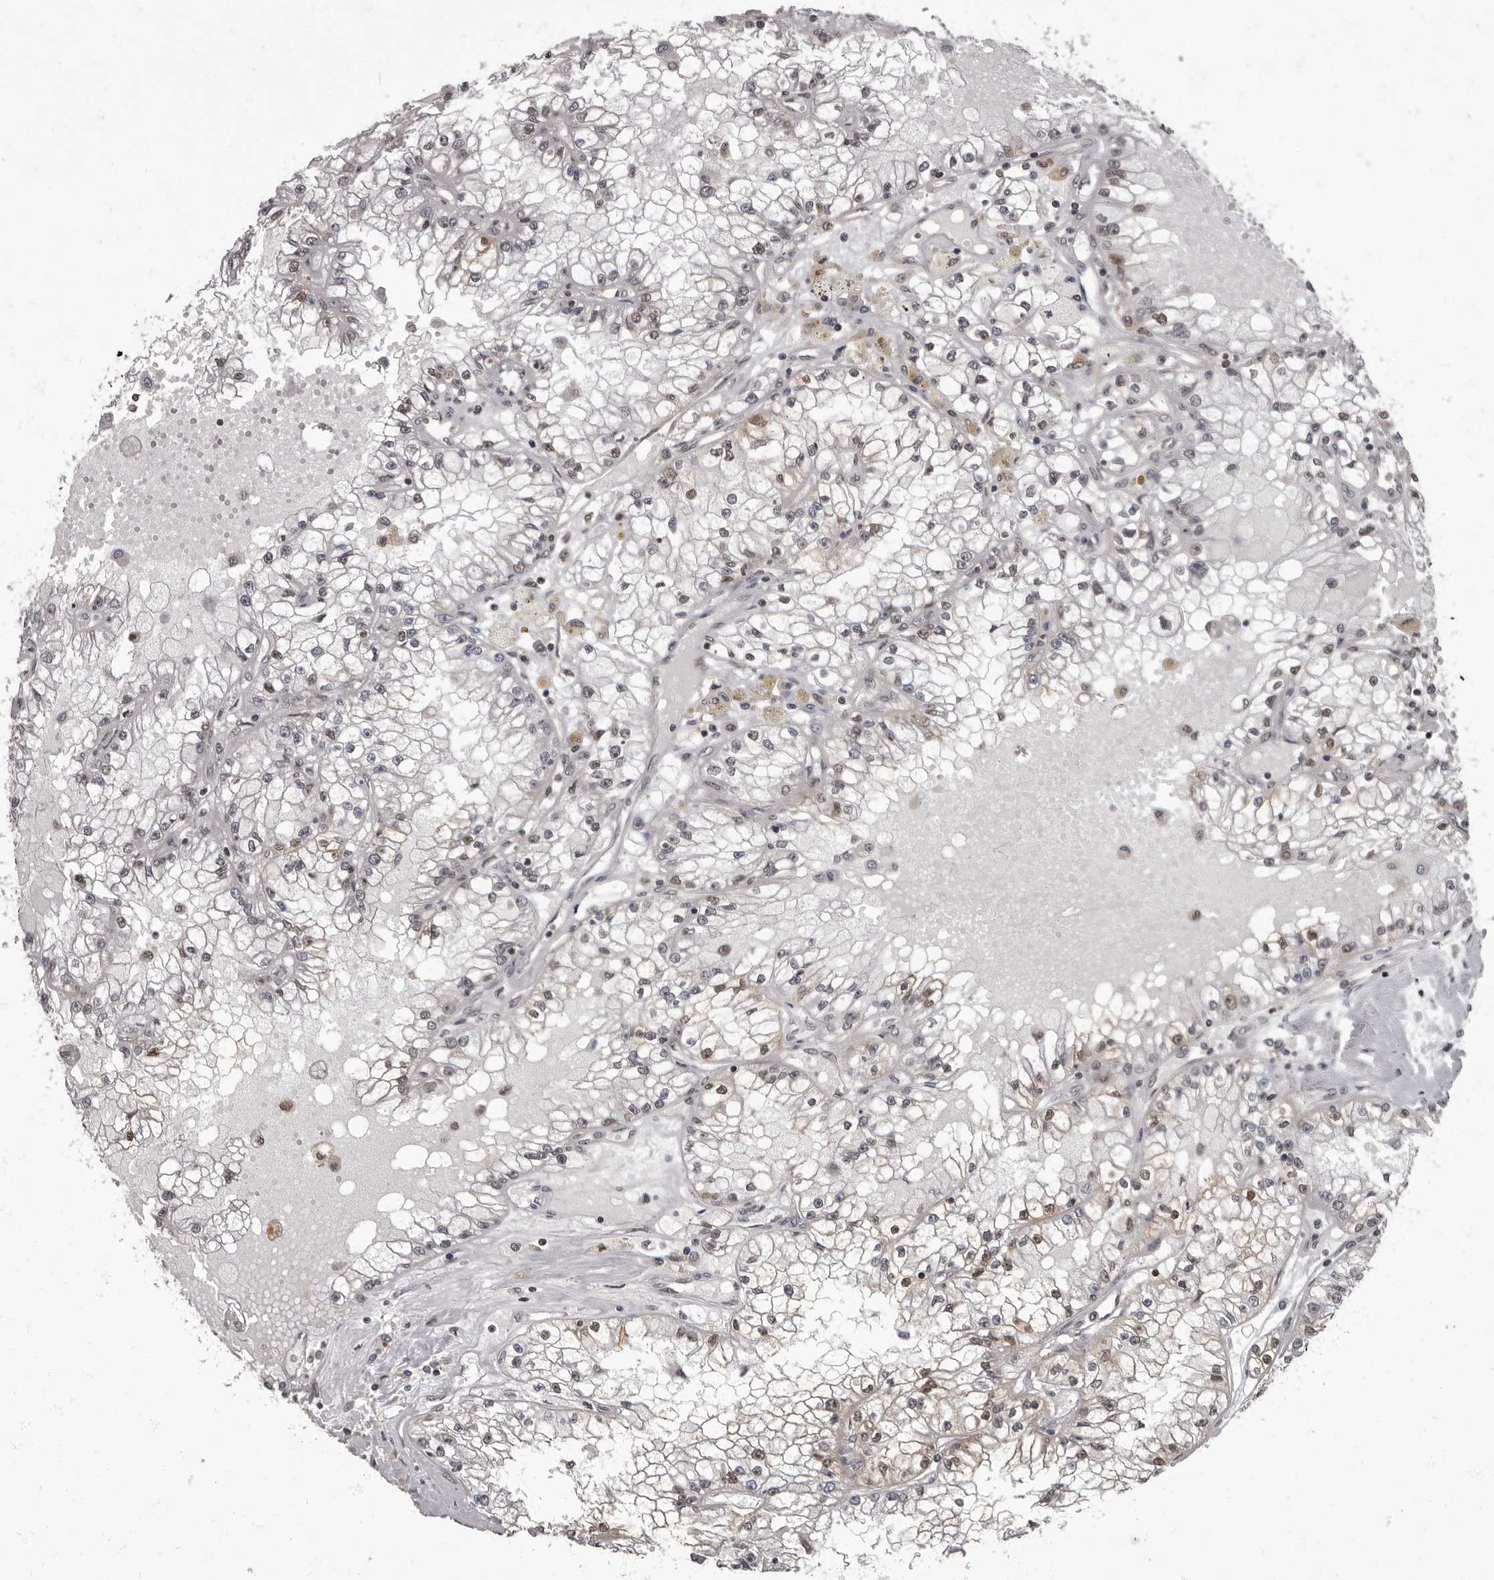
{"staining": {"intensity": "moderate", "quantity": "25%-75%", "location": "cytoplasmic/membranous,nuclear"}, "tissue": "renal cancer", "cell_type": "Tumor cells", "image_type": "cancer", "snomed": [{"axis": "morphology", "description": "Adenocarcinoma, NOS"}, {"axis": "topography", "description": "Kidney"}], "caption": "Renal cancer tissue reveals moderate cytoplasmic/membranous and nuclear positivity in approximately 25%-75% of tumor cells, visualized by immunohistochemistry.", "gene": "C1orf50", "patient": {"sex": "male", "age": 56}}